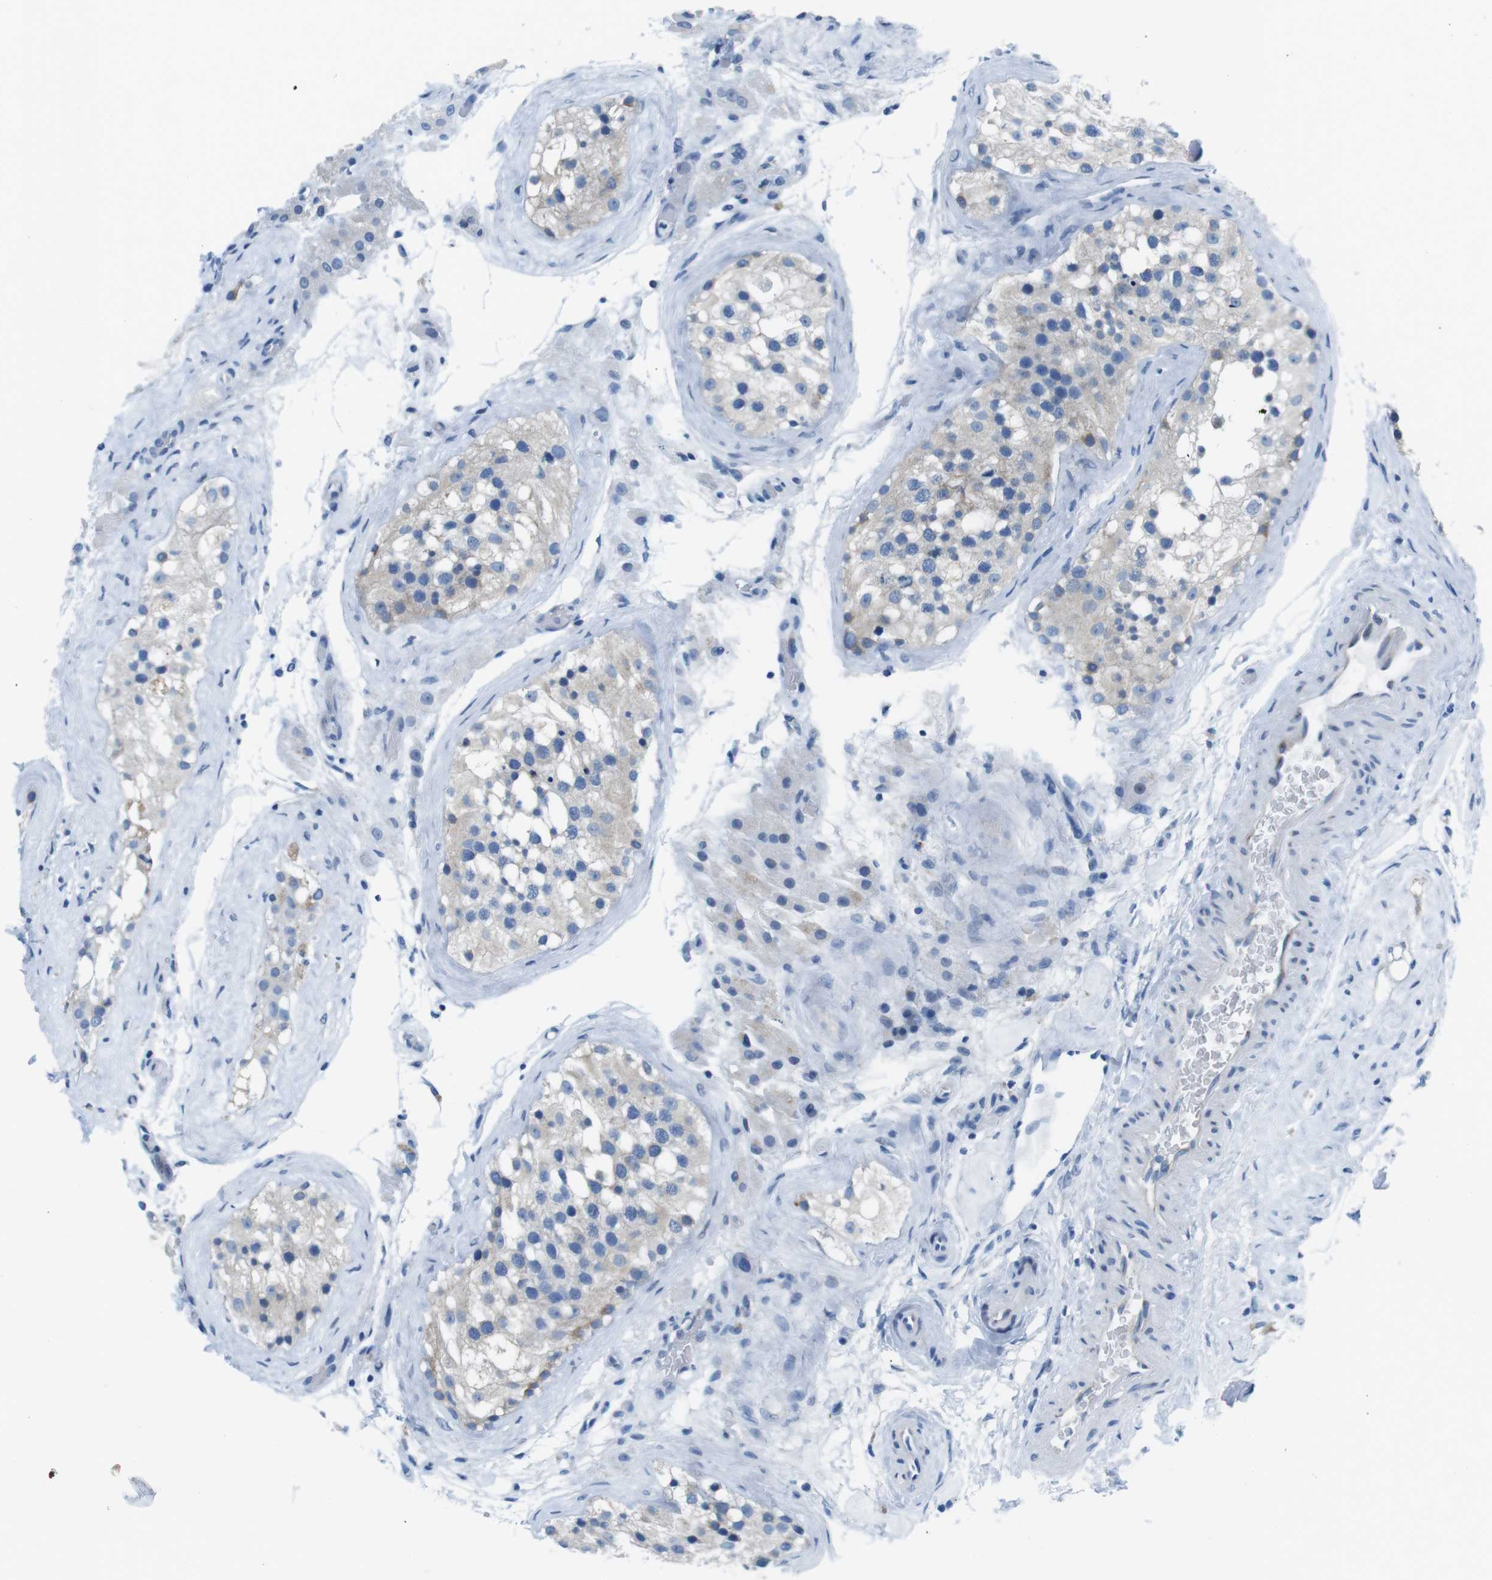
{"staining": {"intensity": "weak", "quantity": "<25%", "location": "cytoplasmic/membranous"}, "tissue": "testis", "cell_type": "Cells in seminiferous ducts", "image_type": "normal", "snomed": [{"axis": "morphology", "description": "Normal tissue, NOS"}, {"axis": "morphology", "description": "Seminoma, NOS"}, {"axis": "topography", "description": "Testis"}], "caption": "Image shows no significant protein expression in cells in seminiferous ducts of normal testis. (DAB IHC with hematoxylin counter stain).", "gene": "MUC2", "patient": {"sex": "male", "age": 71}}